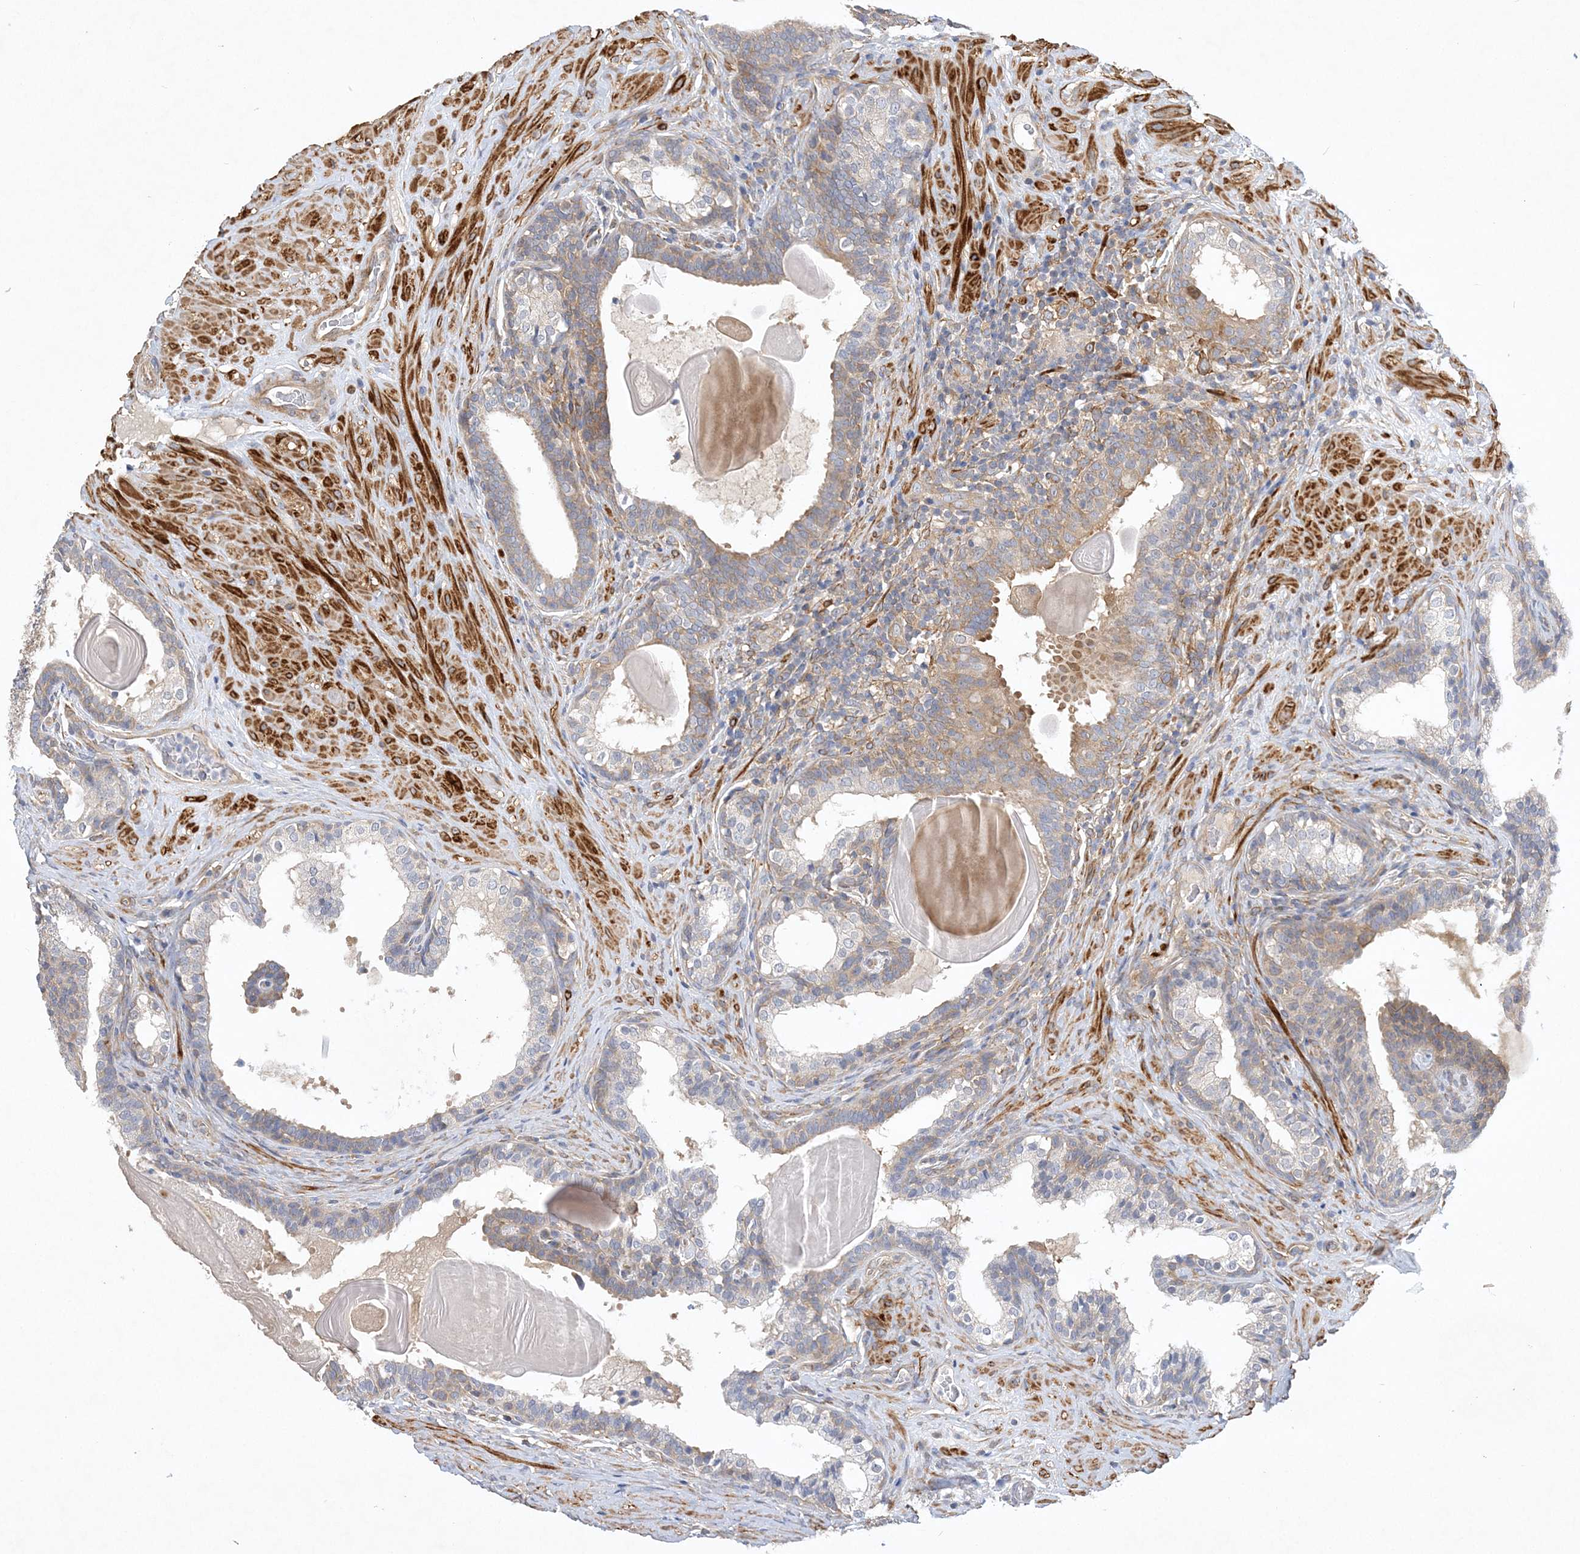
{"staining": {"intensity": "weak", "quantity": "25%-75%", "location": "cytoplasmic/membranous"}, "tissue": "prostate cancer", "cell_type": "Tumor cells", "image_type": "cancer", "snomed": [{"axis": "morphology", "description": "Adenocarcinoma, High grade"}, {"axis": "topography", "description": "Prostate"}], "caption": "Prostate cancer (adenocarcinoma (high-grade)) stained with a brown dye reveals weak cytoplasmic/membranous positive expression in about 25%-75% of tumor cells.", "gene": "MAP4K5", "patient": {"sex": "male", "age": 56}}